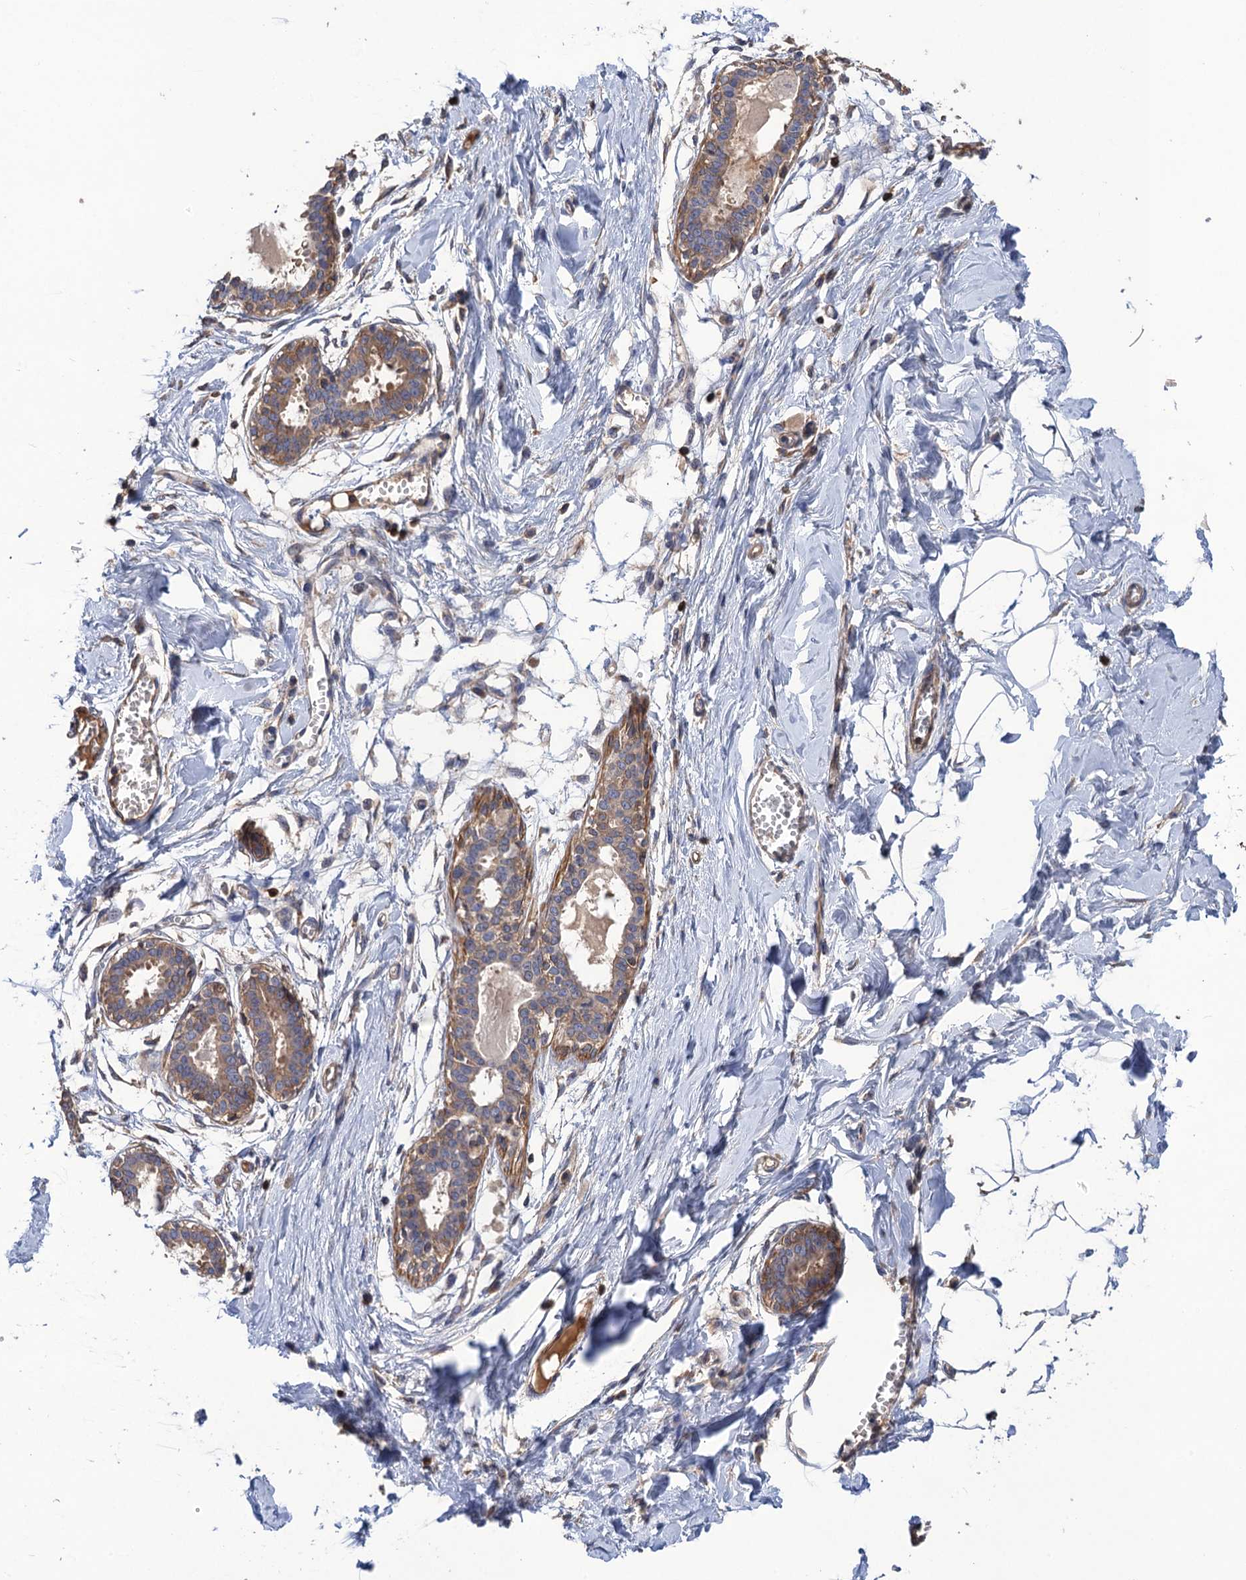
{"staining": {"intensity": "negative", "quantity": "none", "location": "none"}, "tissue": "breast", "cell_type": "Adipocytes", "image_type": "normal", "snomed": [{"axis": "morphology", "description": "Normal tissue, NOS"}, {"axis": "topography", "description": "Breast"}], "caption": "This is an immunohistochemistry histopathology image of unremarkable human breast. There is no positivity in adipocytes.", "gene": "DGKA", "patient": {"sex": "female", "age": 27}}